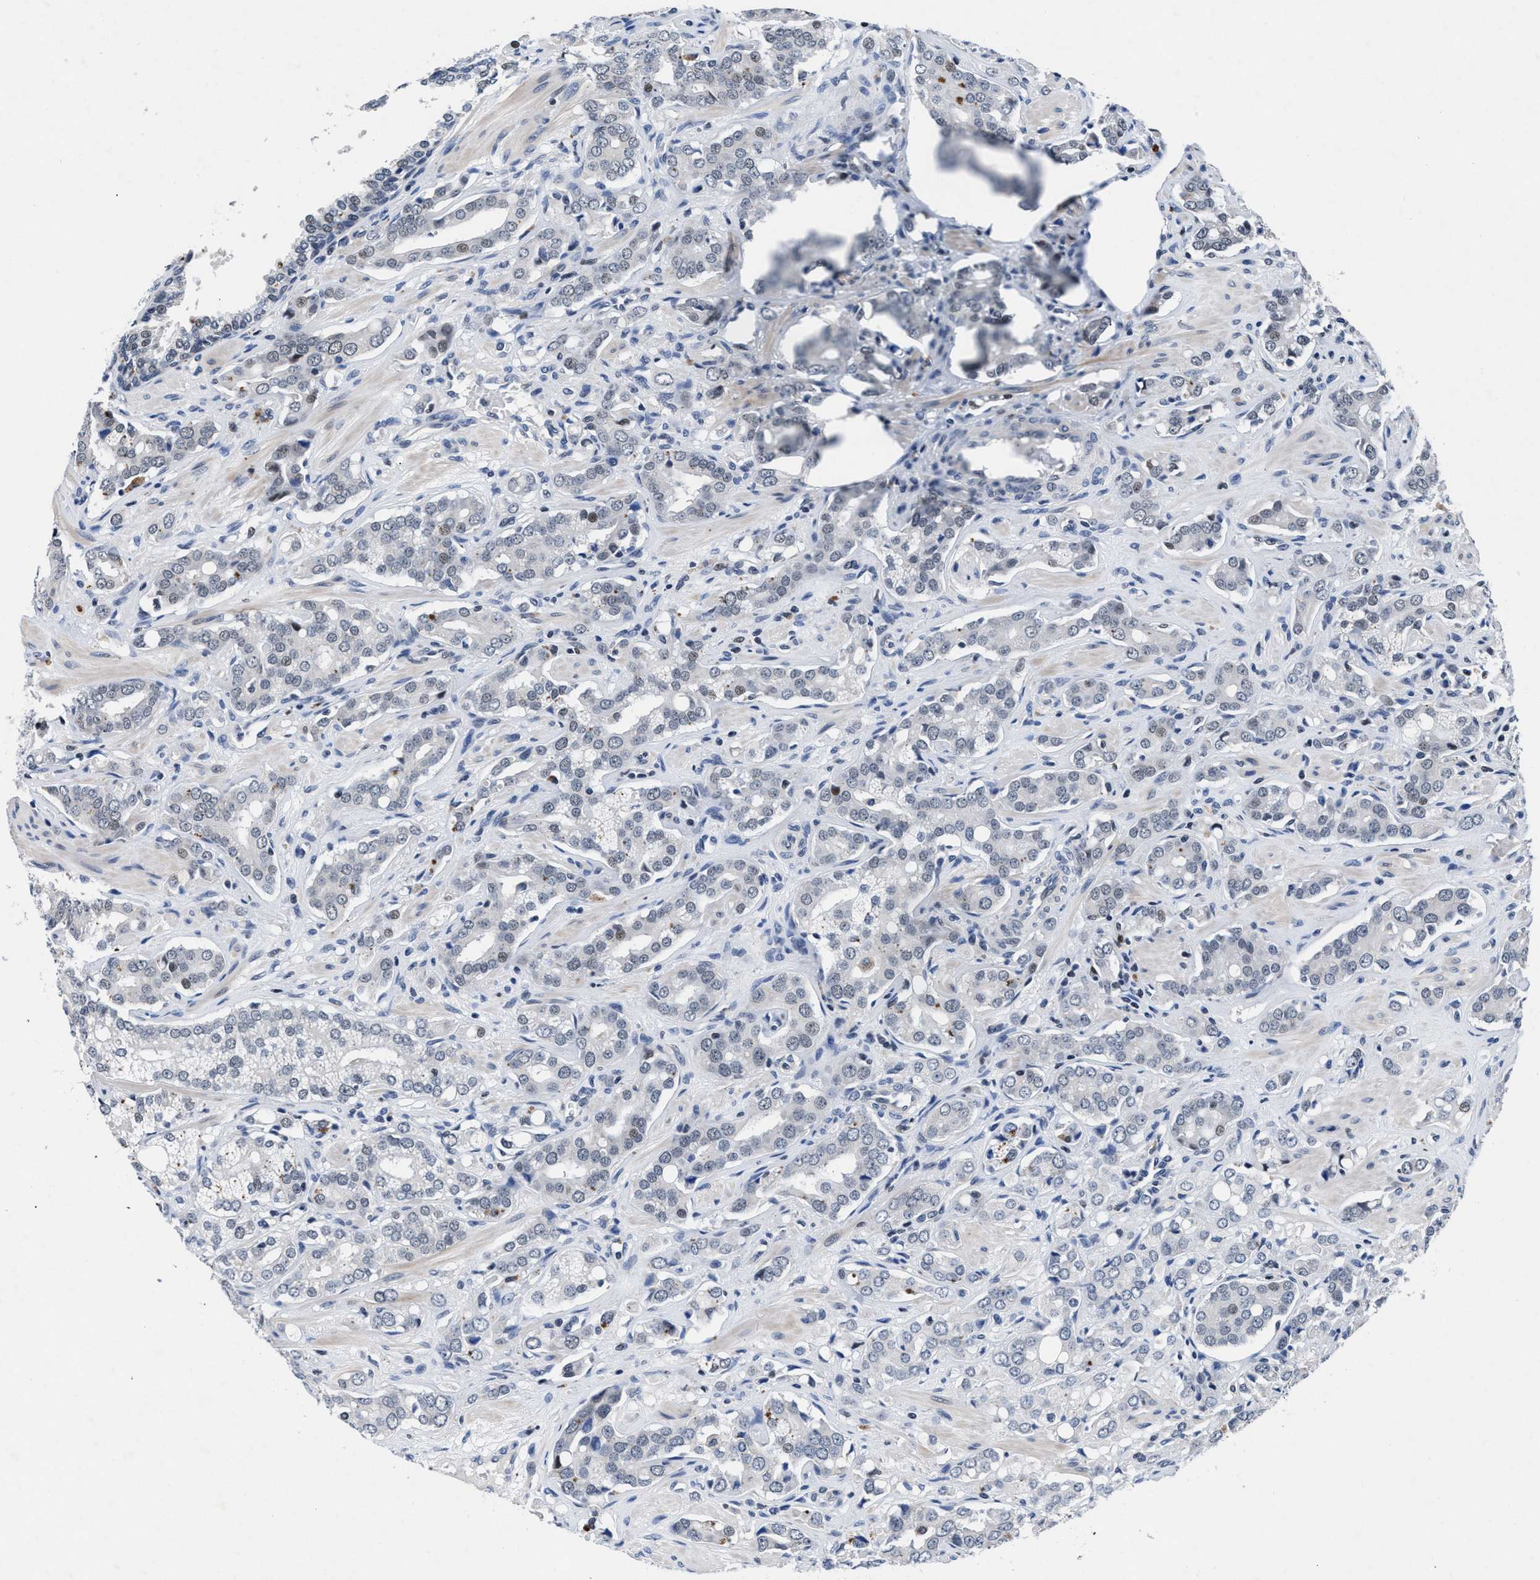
{"staining": {"intensity": "negative", "quantity": "none", "location": "none"}, "tissue": "prostate cancer", "cell_type": "Tumor cells", "image_type": "cancer", "snomed": [{"axis": "morphology", "description": "Adenocarcinoma, High grade"}, {"axis": "topography", "description": "Prostate"}], "caption": "Tumor cells are negative for protein expression in human prostate cancer.", "gene": "WDR81", "patient": {"sex": "male", "age": 52}}